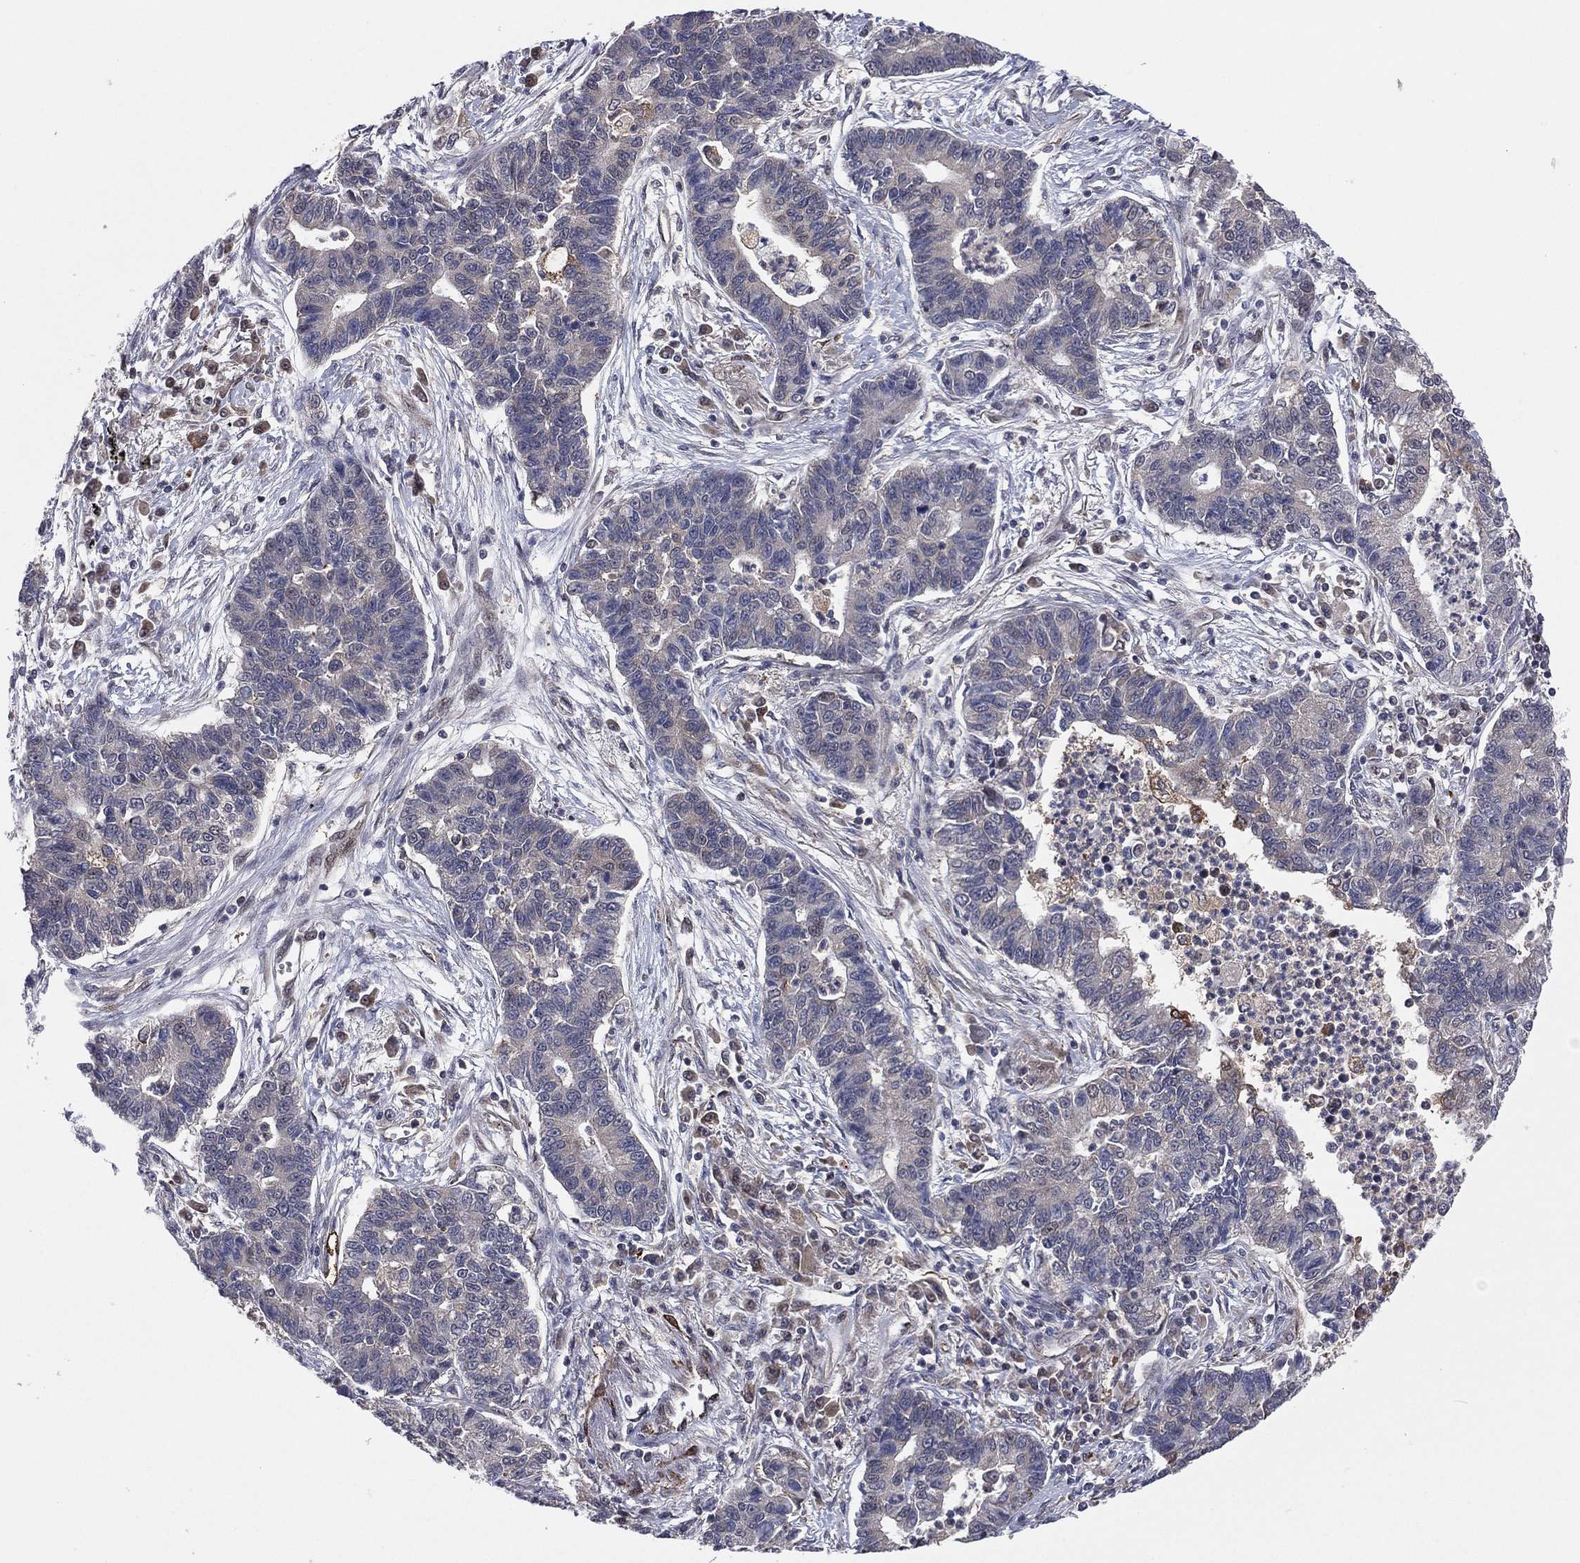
{"staining": {"intensity": "negative", "quantity": "none", "location": "none"}, "tissue": "lung cancer", "cell_type": "Tumor cells", "image_type": "cancer", "snomed": [{"axis": "morphology", "description": "Adenocarcinoma, NOS"}, {"axis": "topography", "description": "Lung"}], "caption": "Immunohistochemical staining of lung adenocarcinoma shows no significant positivity in tumor cells. (DAB immunohistochemistry (IHC), high magnification).", "gene": "SNCG", "patient": {"sex": "female", "age": 57}}